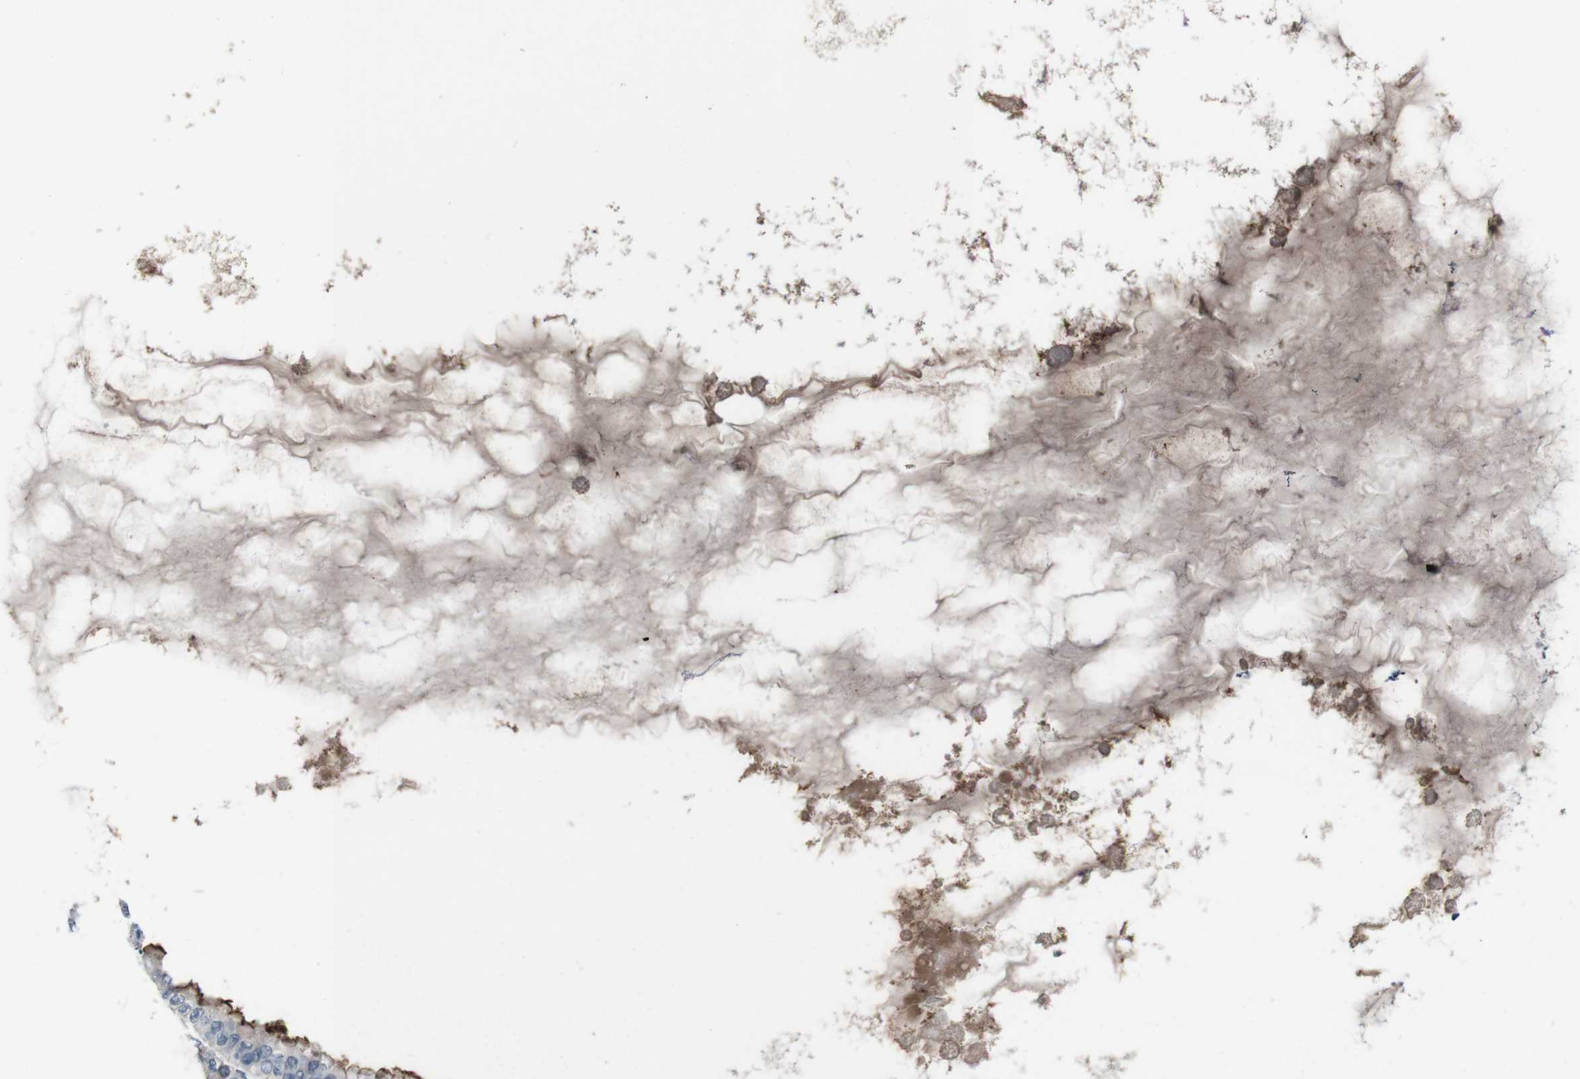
{"staining": {"intensity": "strong", "quantity": ">75%", "location": "cytoplasmic/membranous"}, "tissue": "ovarian cancer", "cell_type": "Tumor cells", "image_type": "cancer", "snomed": [{"axis": "morphology", "description": "Cystadenocarcinoma, mucinous, NOS"}, {"axis": "topography", "description": "Ovary"}], "caption": "Immunohistochemical staining of human mucinous cystadenocarcinoma (ovarian) reveals high levels of strong cytoplasmic/membranous protein positivity in approximately >75% of tumor cells.", "gene": "CDHR2", "patient": {"sex": "female", "age": 80}}